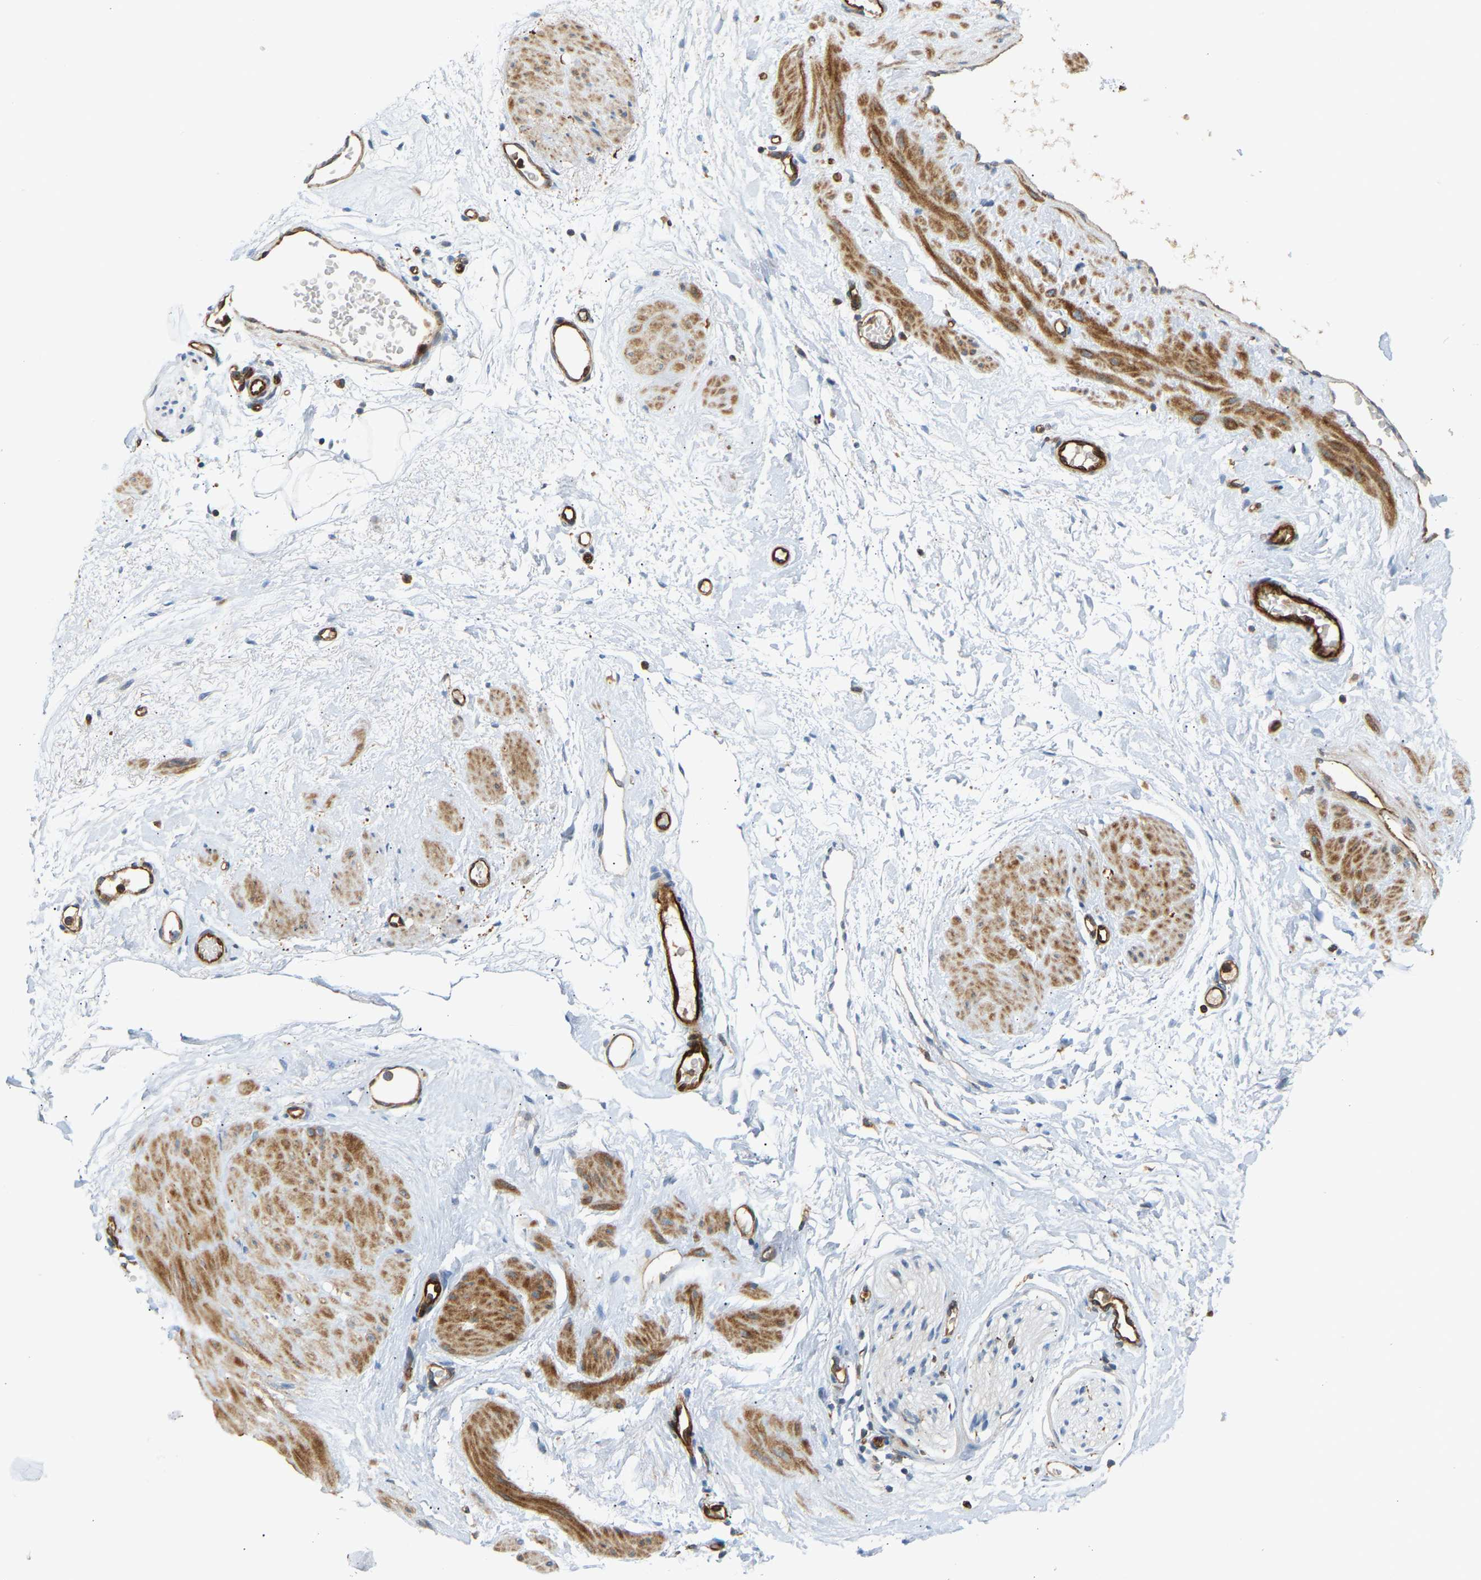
{"staining": {"intensity": "negative", "quantity": "none", "location": "none"}, "tissue": "adipose tissue", "cell_type": "Adipocytes", "image_type": "normal", "snomed": [{"axis": "morphology", "description": "Normal tissue, NOS"}, {"axis": "topography", "description": "Soft tissue"}], "caption": "This image is of normal adipose tissue stained with IHC to label a protein in brown with the nuclei are counter-stained blue. There is no expression in adipocytes. (Stains: DAB immunohistochemistry with hematoxylin counter stain, Microscopy: brightfield microscopy at high magnification).", "gene": "PLCG2", "patient": {"sex": "male", "age": 72}}